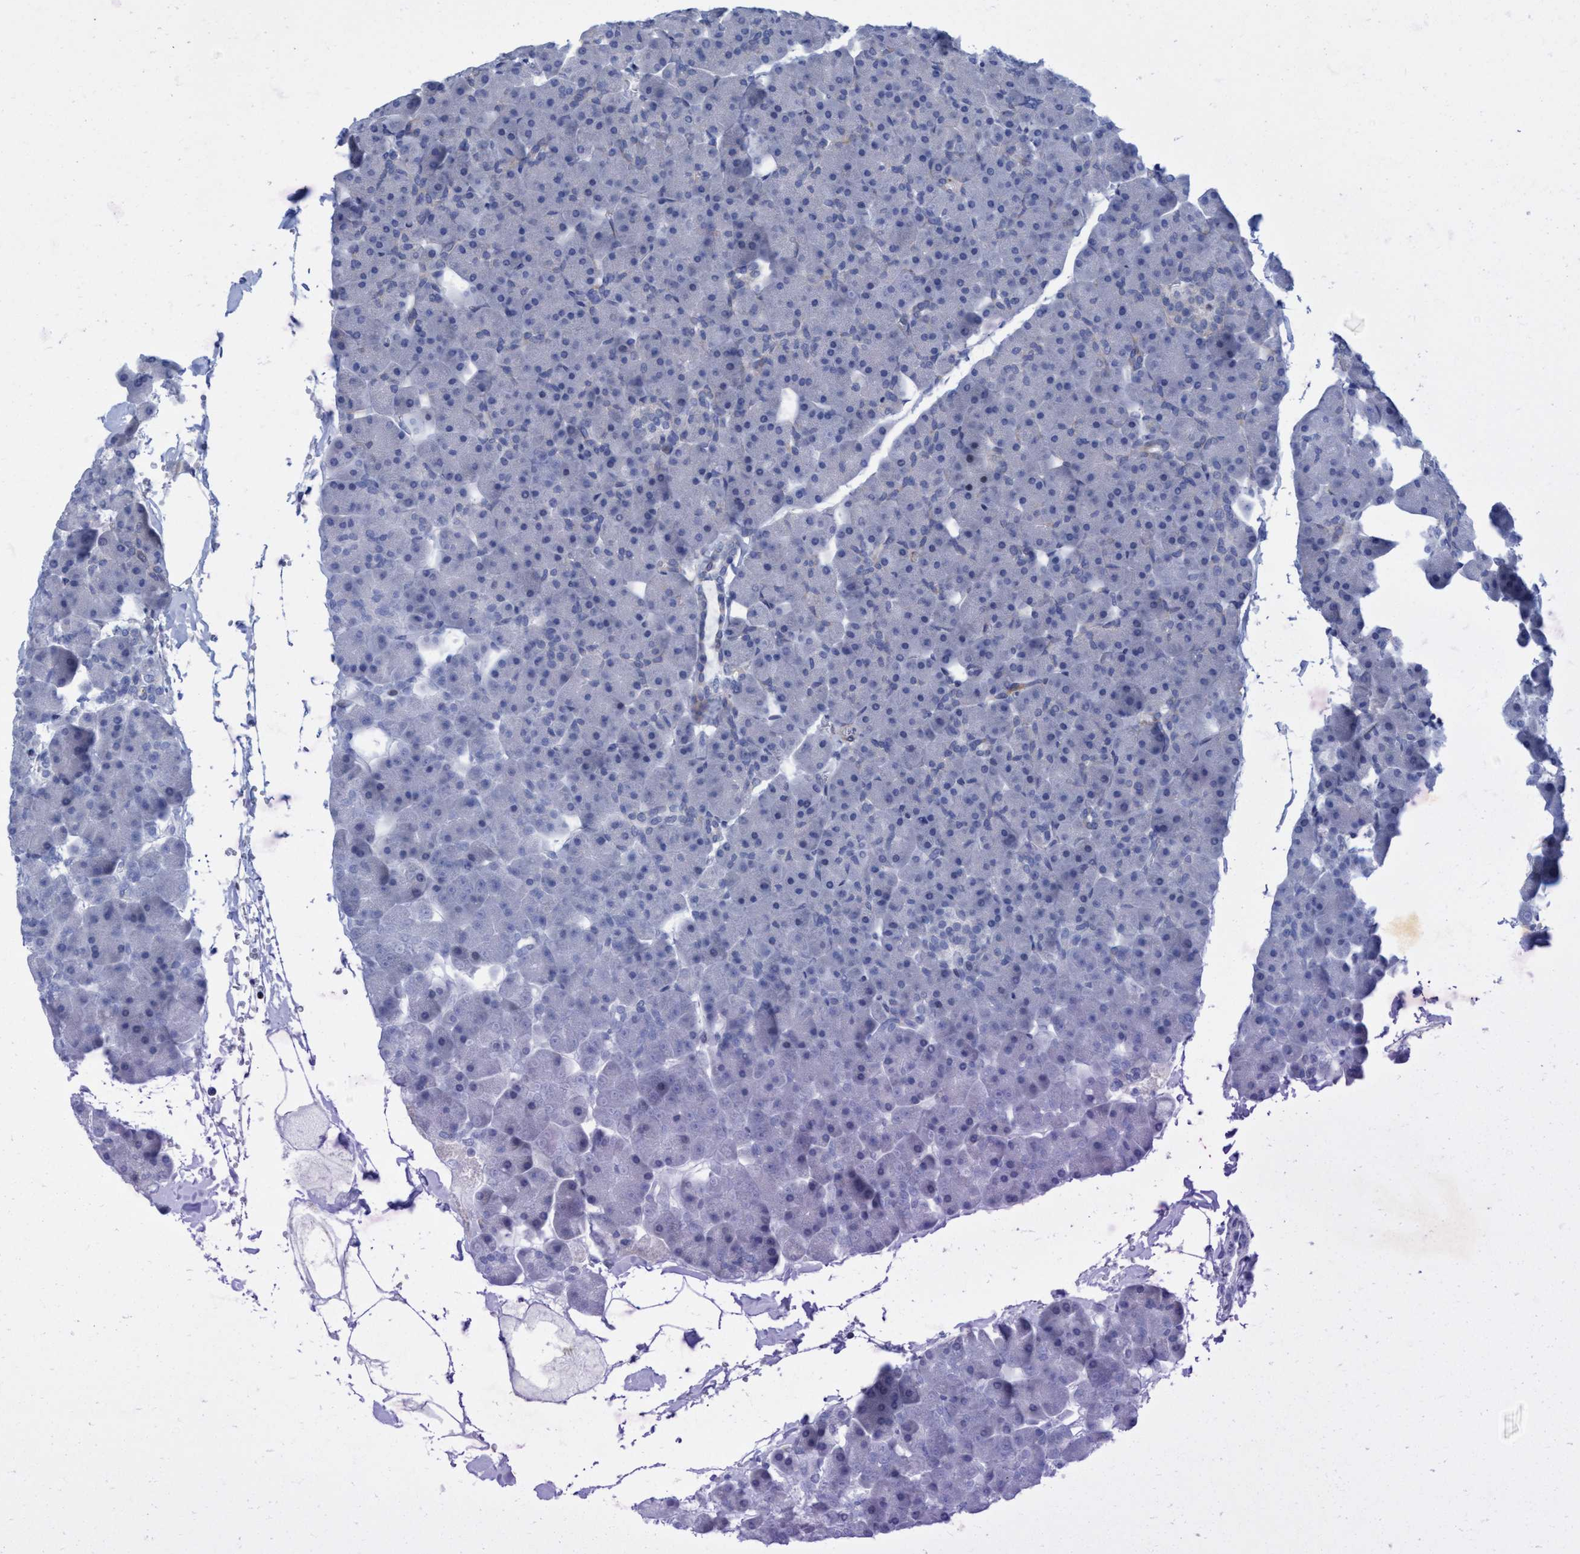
{"staining": {"intensity": "negative", "quantity": "none", "location": "none"}, "tissue": "pancreas", "cell_type": "Exocrine glandular cells", "image_type": "normal", "snomed": [{"axis": "morphology", "description": "Normal tissue, NOS"}, {"axis": "topography", "description": "Pancreas"}], "caption": "High power microscopy histopathology image of an IHC histopathology image of unremarkable pancreas, revealing no significant expression in exocrine glandular cells. Nuclei are stained in blue.", "gene": "R3HCC1", "patient": {"sex": "male", "age": 35}}